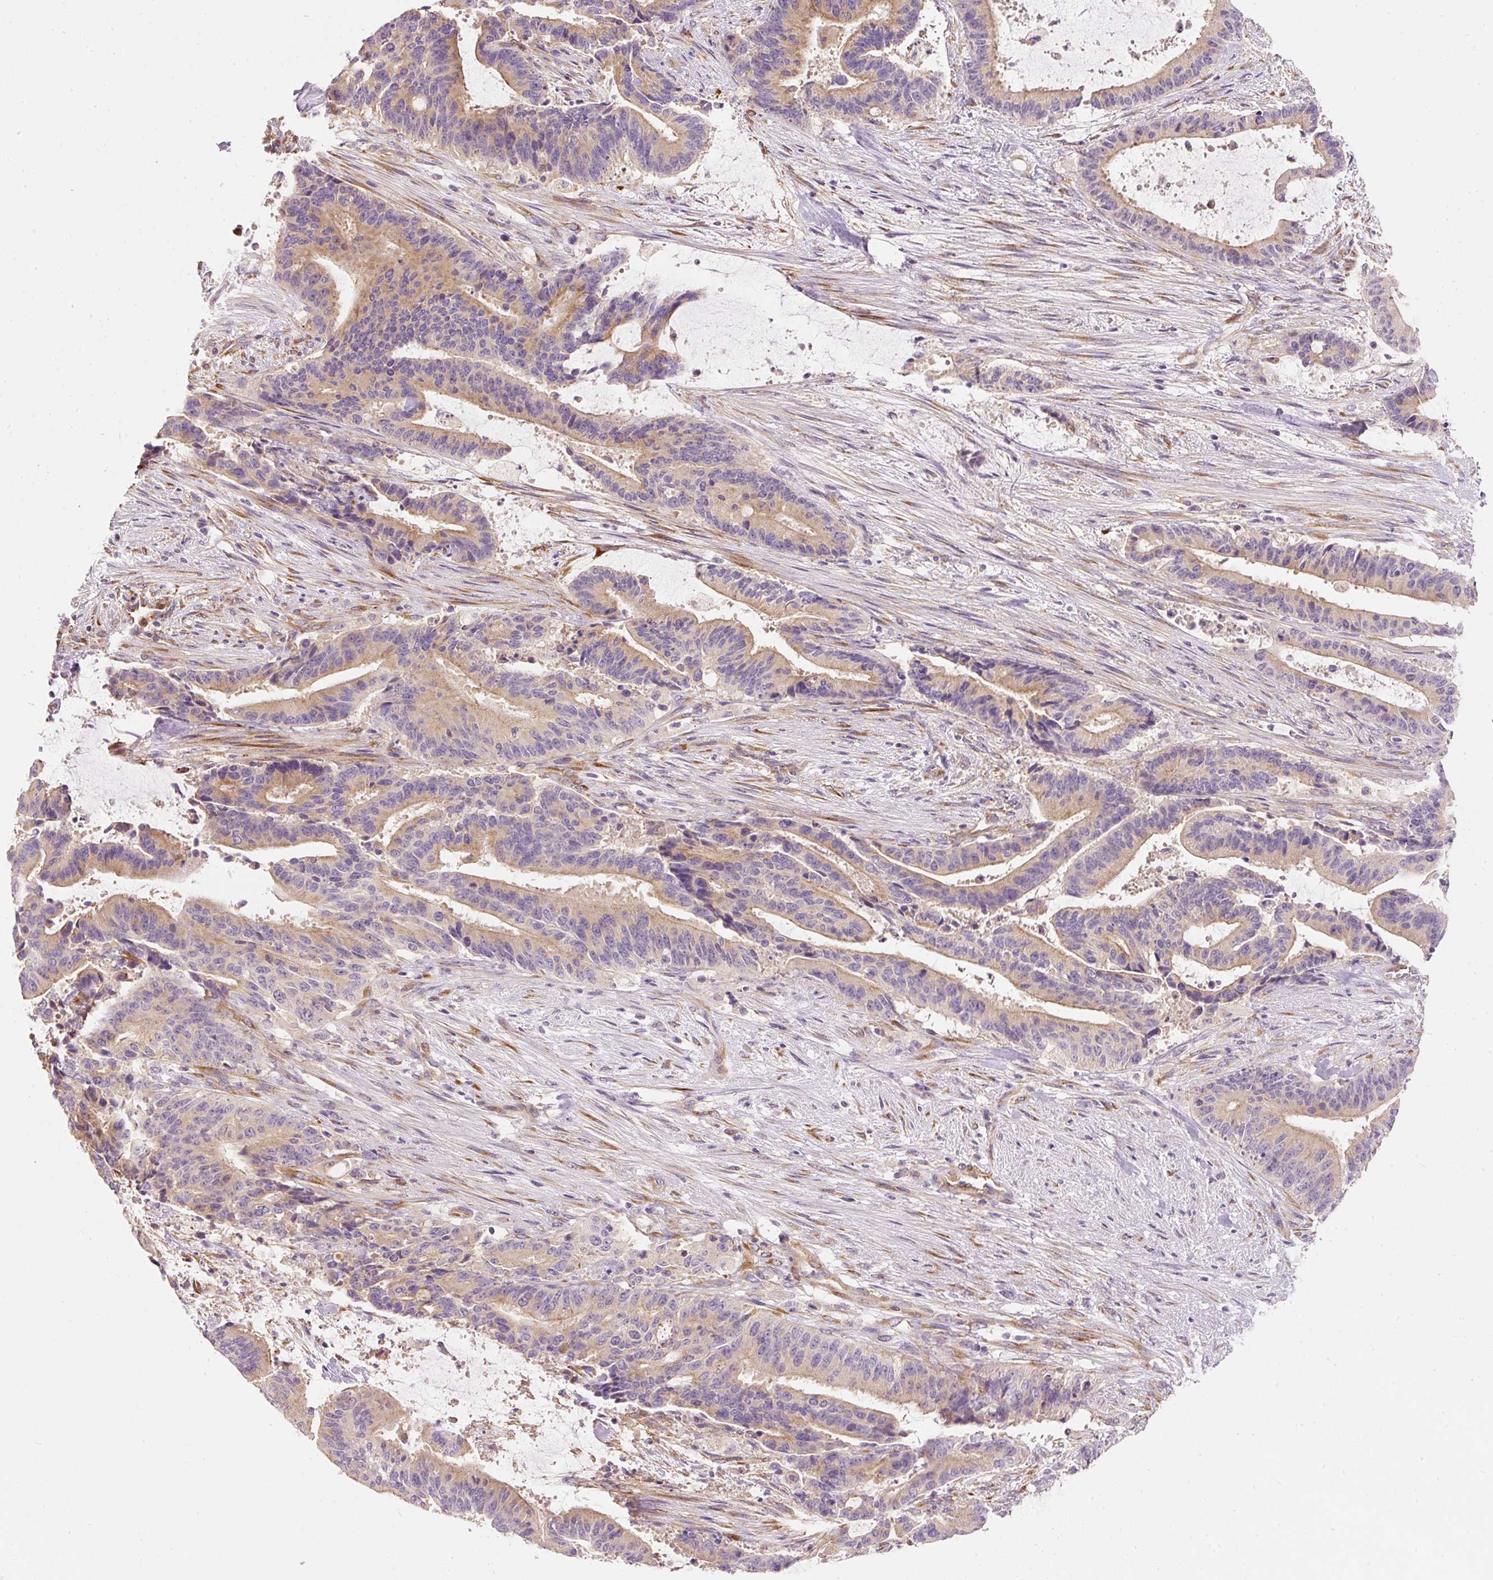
{"staining": {"intensity": "weak", "quantity": ">75%", "location": "cytoplasmic/membranous"}, "tissue": "liver cancer", "cell_type": "Tumor cells", "image_type": "cancer", "snomed": [{"axis": "morphology", "description": "Normal tissue, NOS"}, {"axis": "morphology", "description": "Cholangiocarcinoma"}, {"axis": "topography", "description": "Liver"}, {"axis": "topography", "description": "Peripheral nerve tissue"}], "caption": "The histopathology image shows immunohistochemical staining of liver cancer. There is weak cytoplasmic/membranous staining is appreciated in approximately >75% of tumor cells.", "gene": "RNF167", "patient": {"sex": "female", "age": 73}}